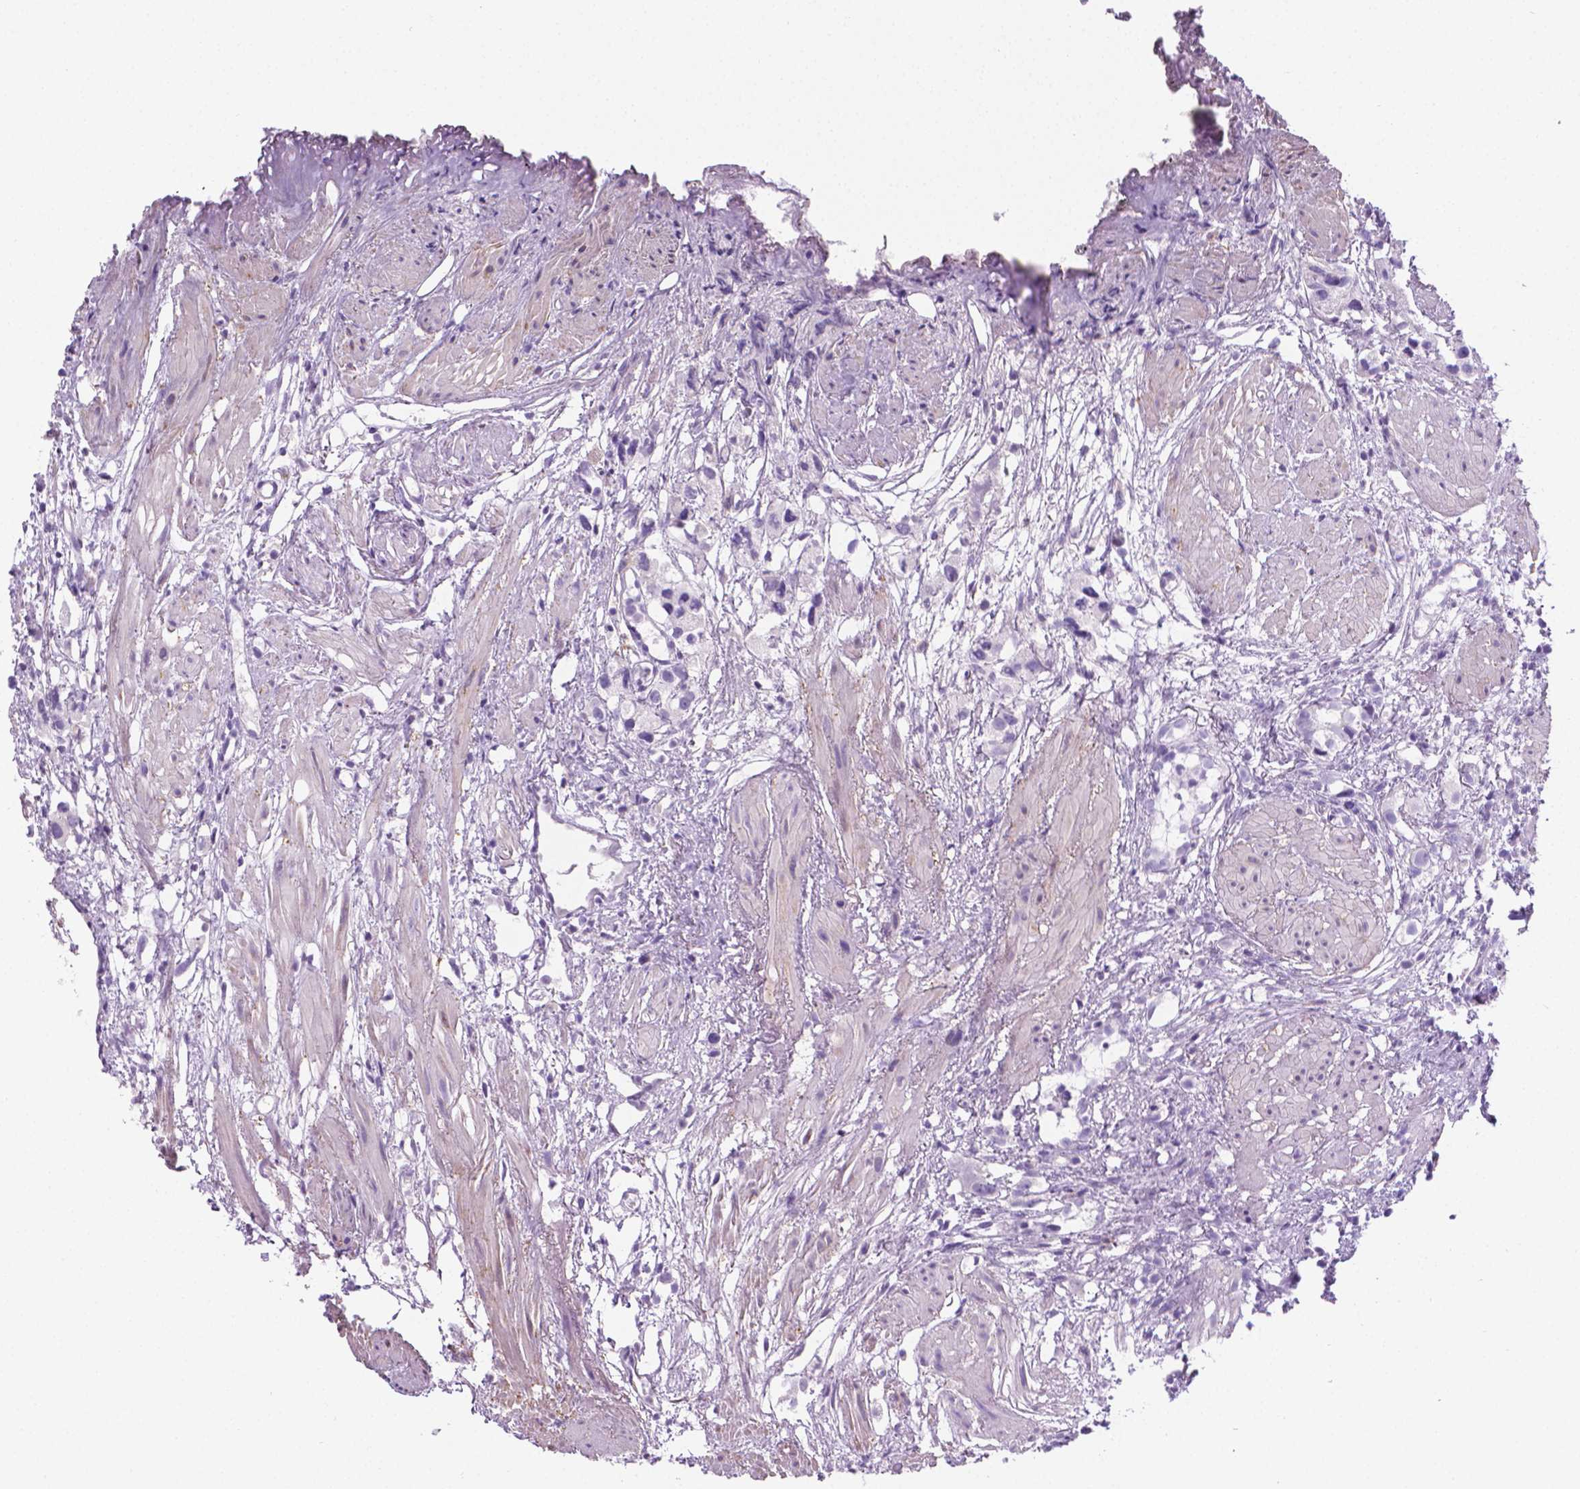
{"staining": {"intensity": "negative", "quantity": "none", "location": "none"}, "tissue": "prostate cancer", "cell_type": "Tumor cells", "image_type": "cancer", "snomed": [{"axis": "morphology", "description": "Adenocarcinoma, High grade"}, {"axis": "topography", "description": "Prostate"}], "caption": "Photomicrograph shows no protein expression in tumor cells of prostate cancer tissue. The staining is performed using DAB (3,3'-diaminobenzidine) brown chromogen with nuclei counter-stained in using hematoxylin.", "gene": "SPAG6", "patient": {"sex": "male", "age": 68}}